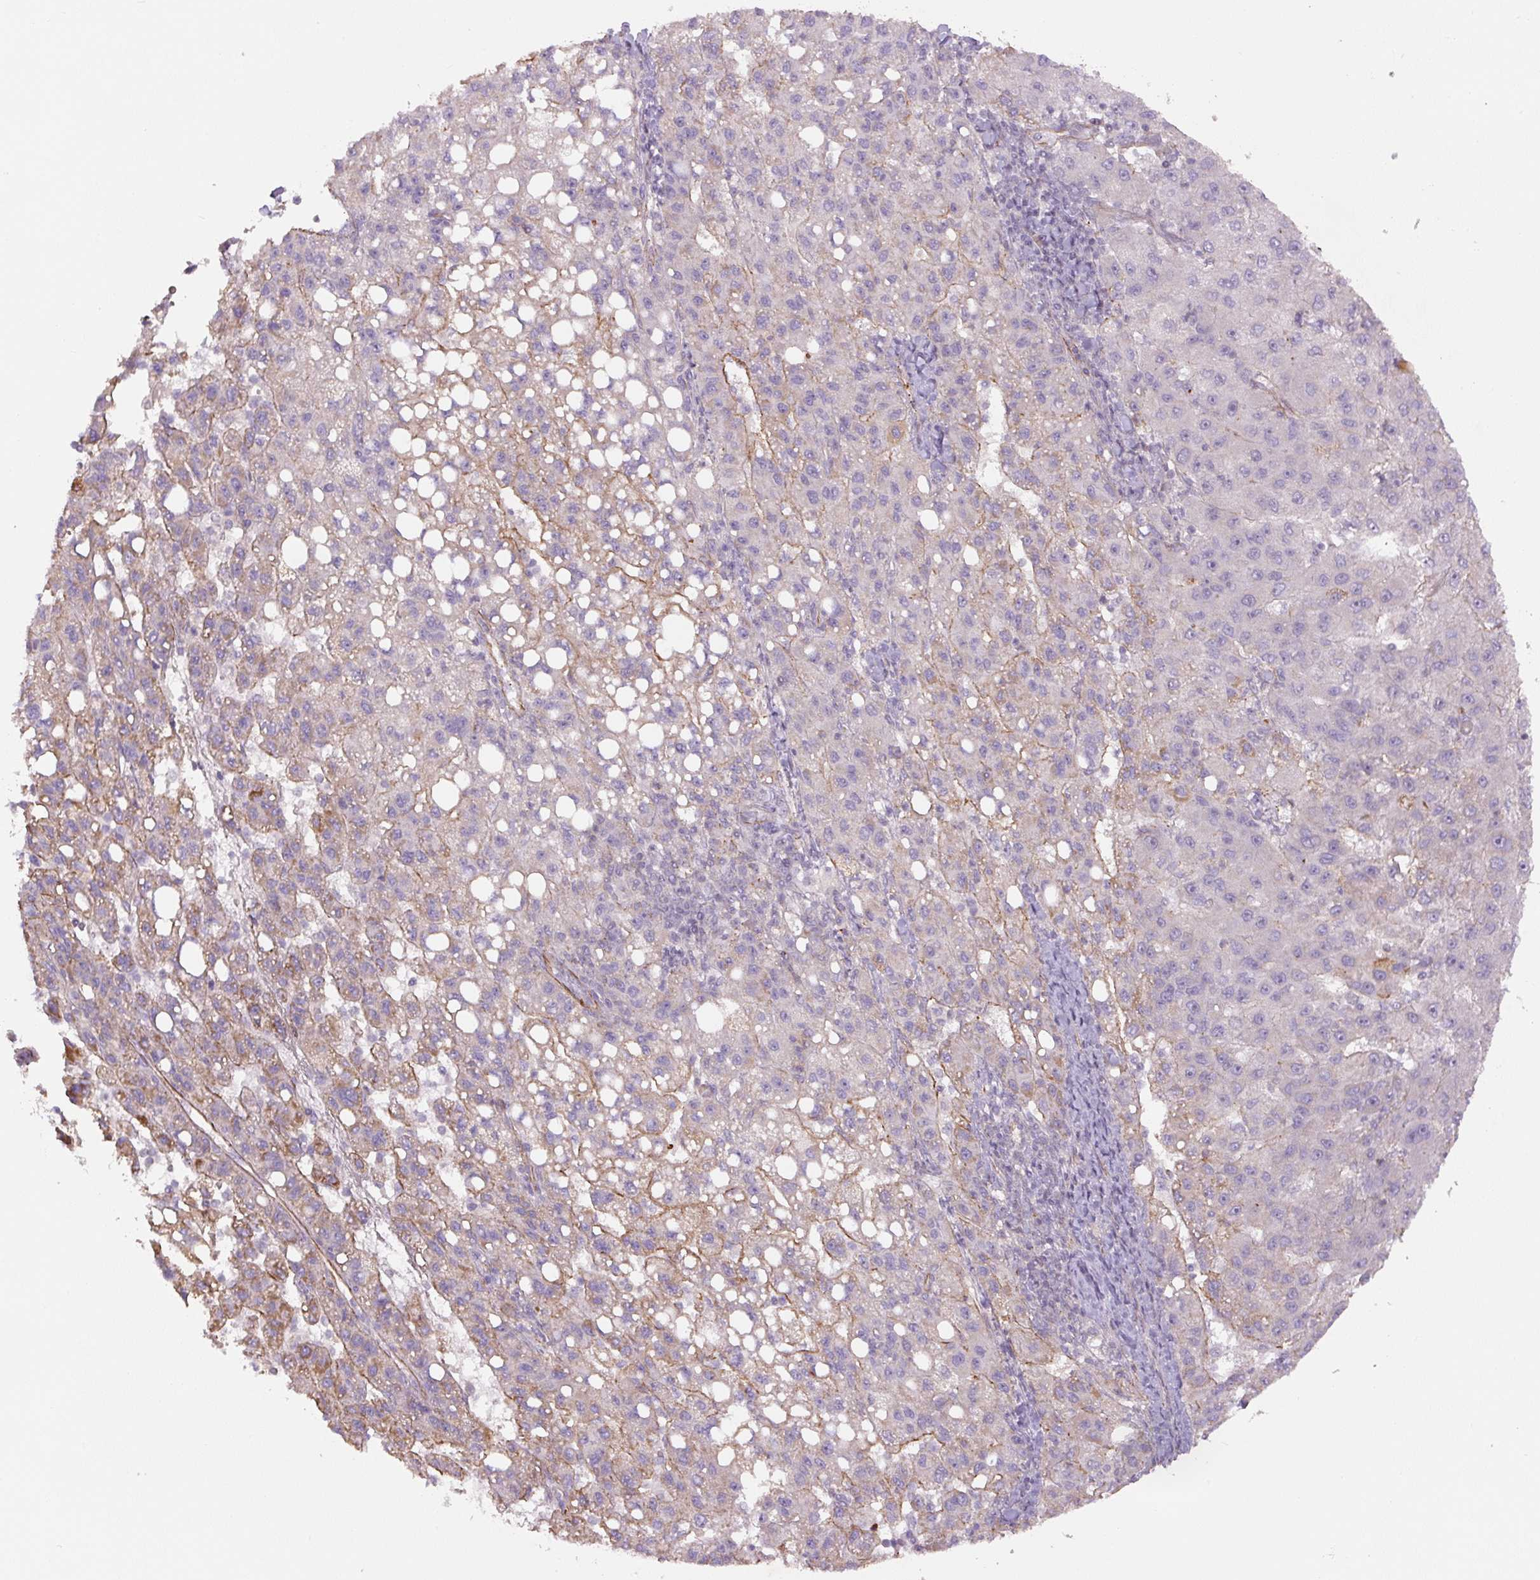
{"staining": {"intensity": "moderate", "quantity": "<25%", "location": "cytoplasmic/membranous"}, "tissue": "liver cancer", "cell_type": "Tumor cells", "image_type": "cancer", "snomed": [{"axis": "morphology", "description": "Carcinoma, Hepatocellular, NOS"}, {"axis": "topography", "description": "Liver"}], "caption": "A low amount of moderate cytoplasmic/membranous positivity is present in about <25% of tumor cells in hepatocellular carcinoma (liver) tissue.", "gene": "CCNI2", "patient": {"sex": "female", "age": 82}}